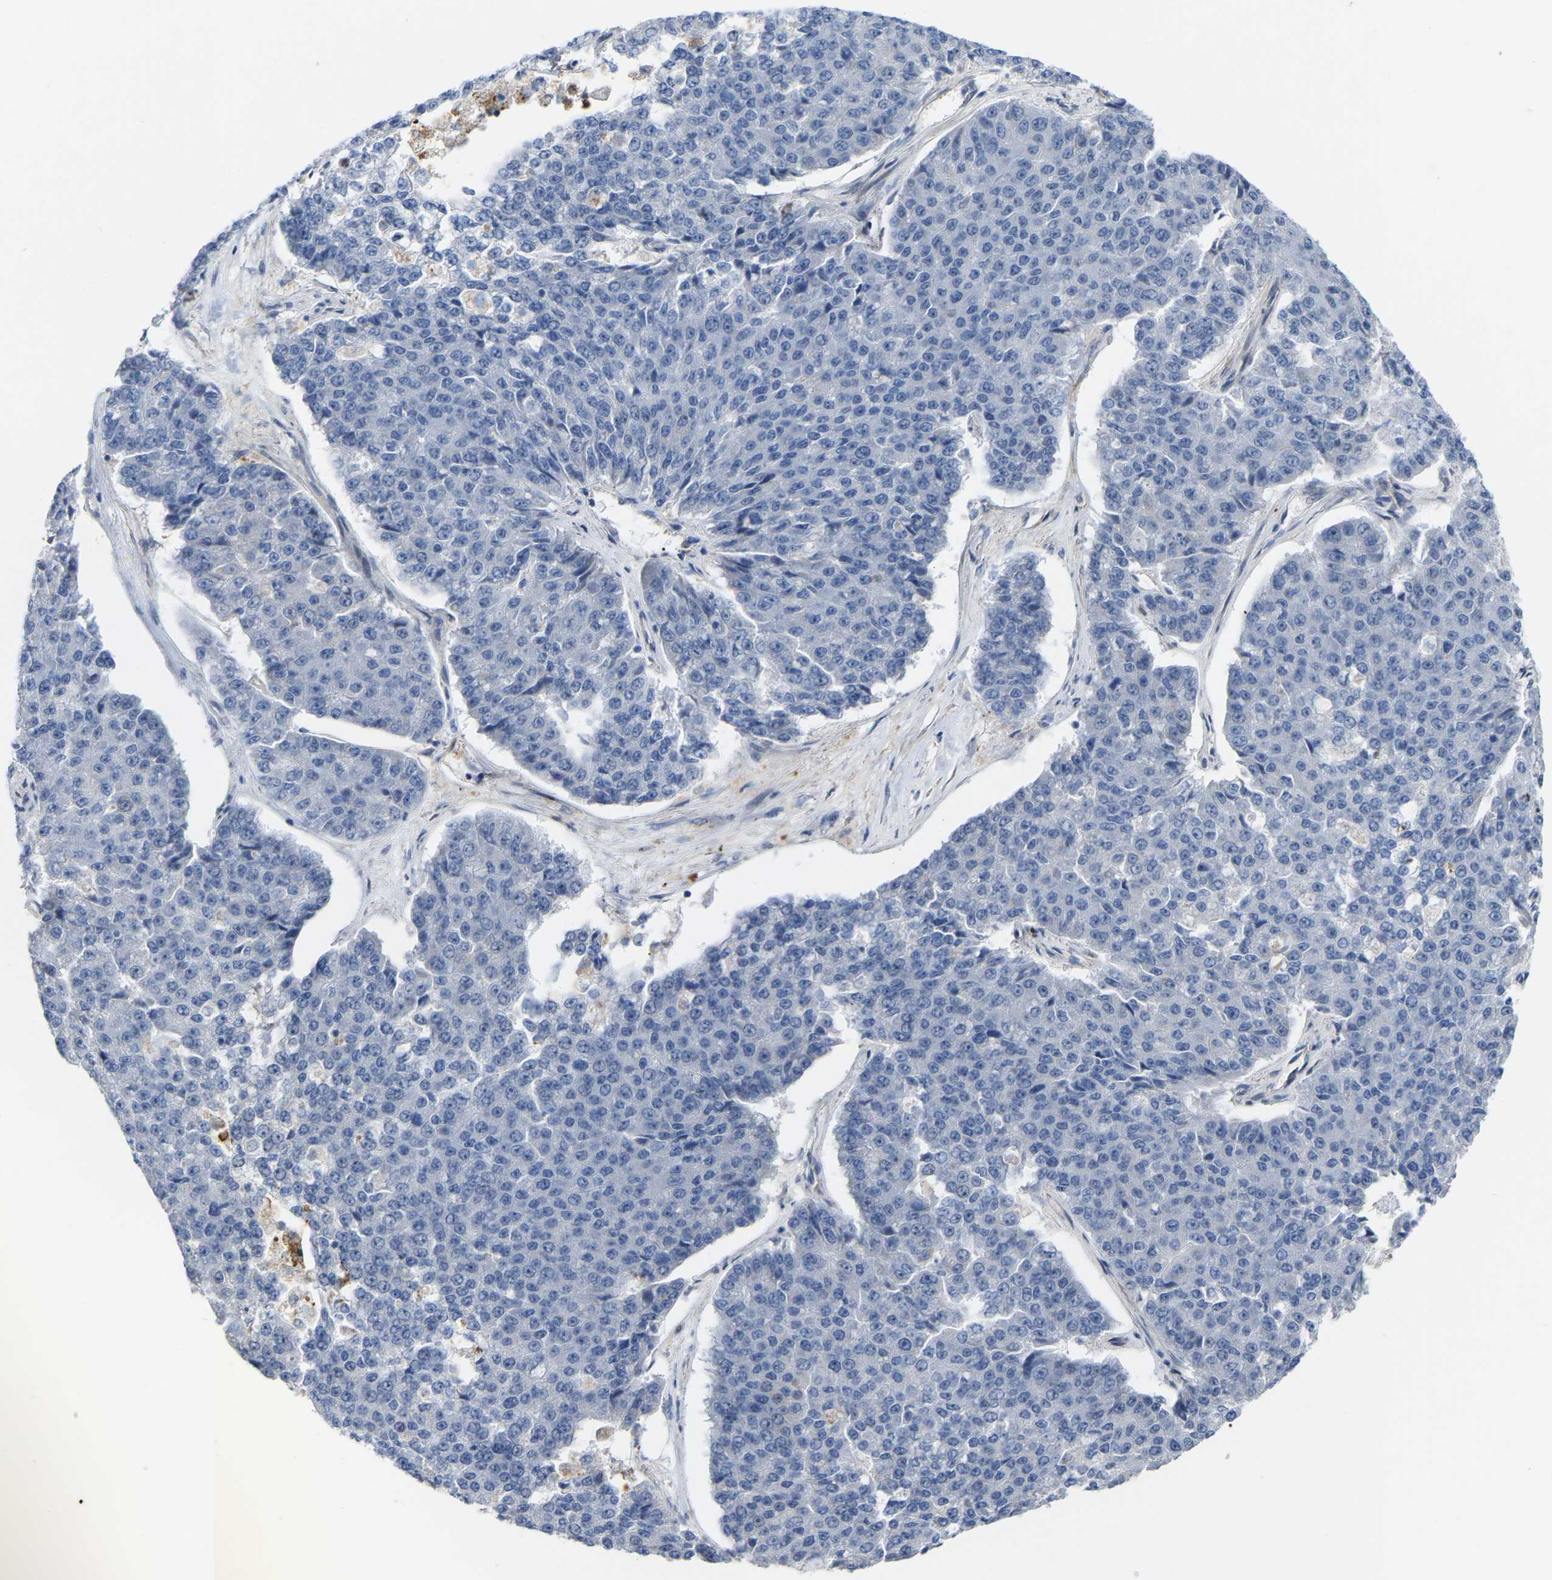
{"staining": {"intensity": "negative", "quantity": "none", "location": "none"}, "tissue": "pancreatic cancer", "cell_type": "Tumor cells", "image_type": "cancer", "snomed": [{"axis": "morphology", "description": "Adenocarcinoma, NOS"}, {"axis": "topography", "description": "Pancreas"}], "caption": "This is an immunohistochemistry (IHC) histopathology image of human adenocarcinoma (pancreatic). There is no expression in tumor cells.", "gene": "ABTB2", "patient": {"sex": "male", "age": 50}}